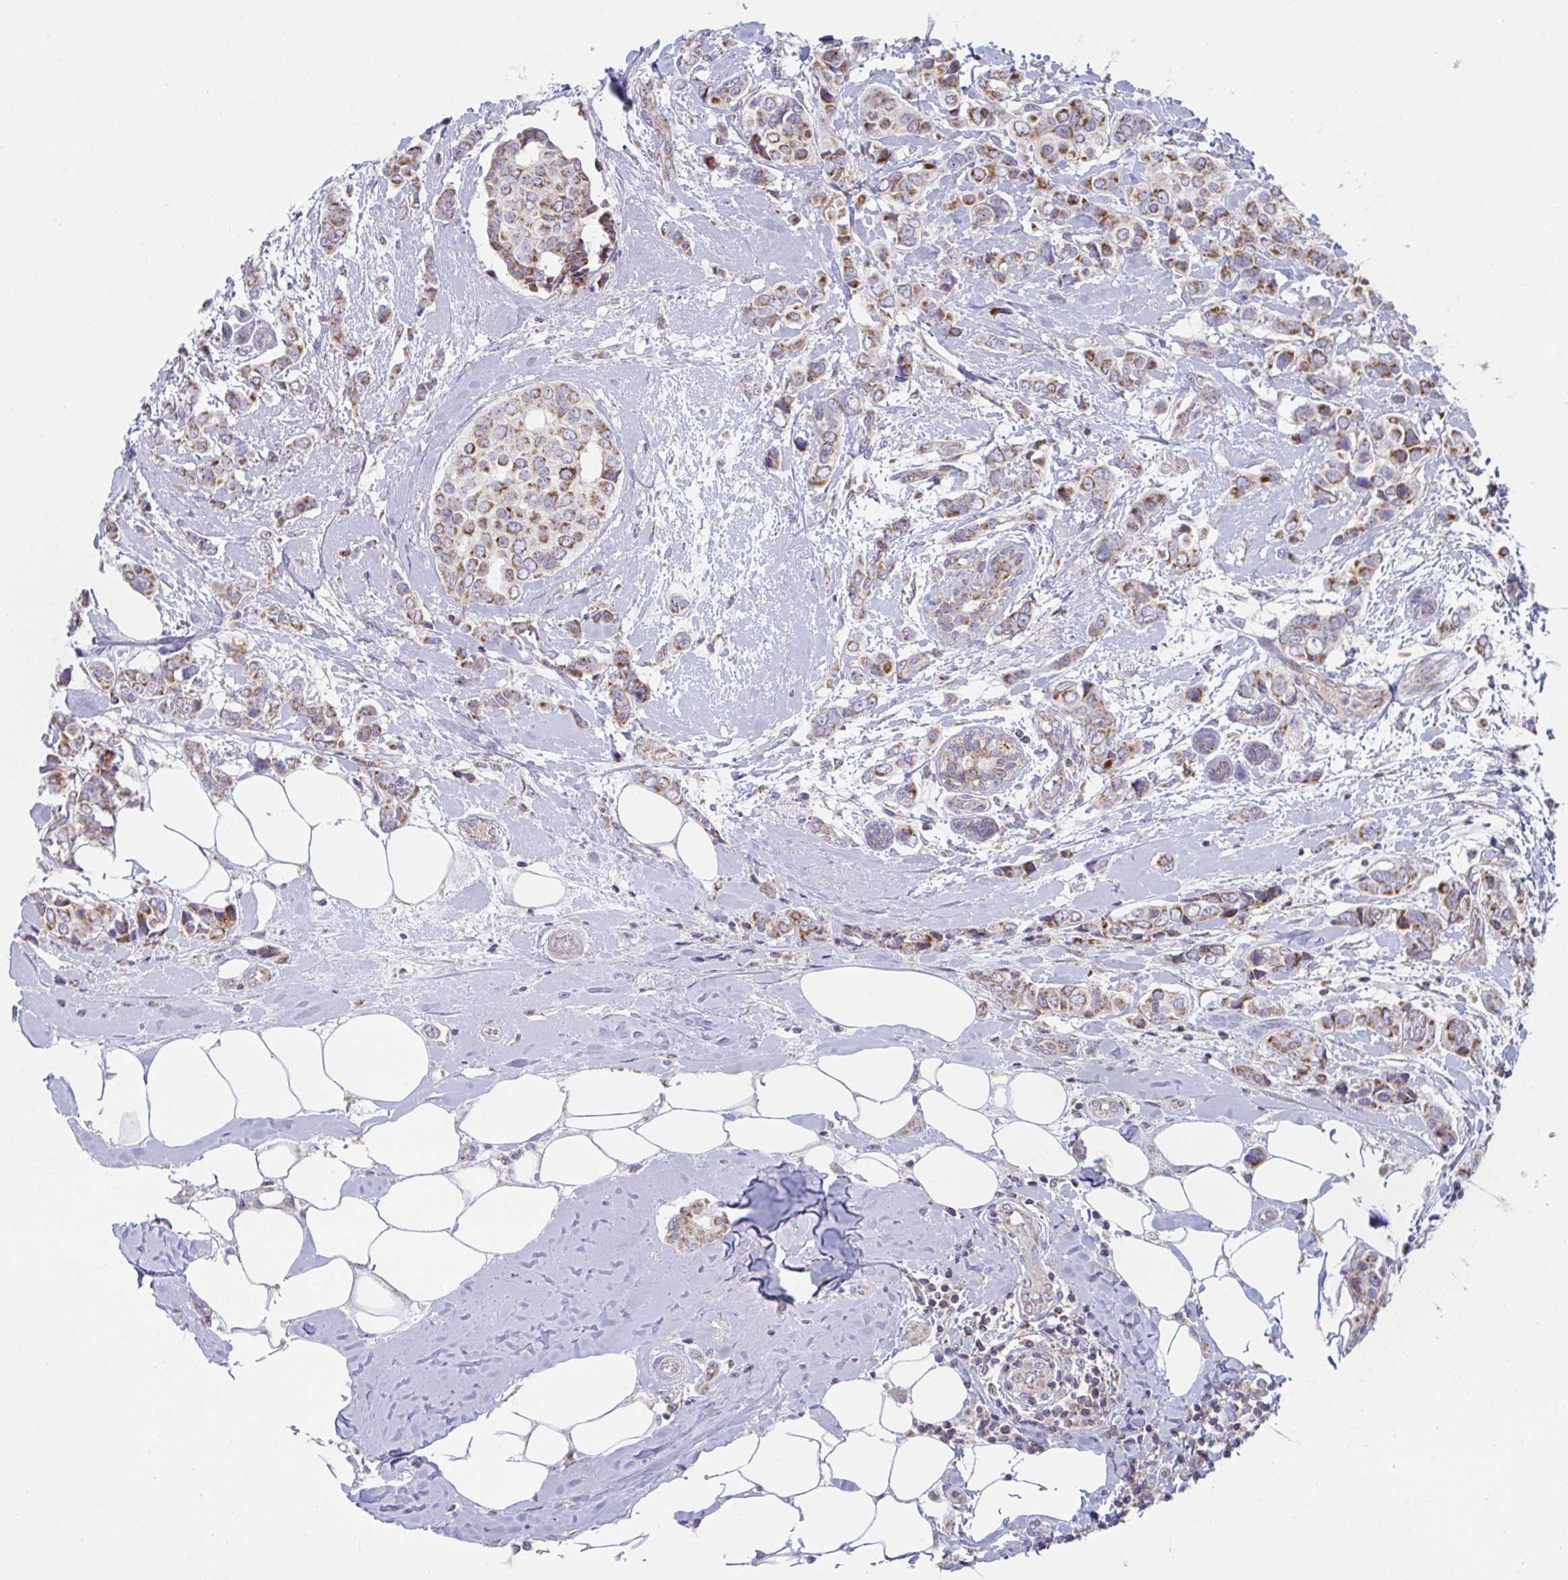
{"staining": {"intensity": "moderate", "quantity": ">75%", "location": "cytoplasmic/membranous"}, "tissue": "breast cancer", "cell_type": "Tumor cells", "image_type": "cancer", "snomed": [{"axis": "morphology", "description": "Lobular carcinoma"}, {"axis": "topography", "description": "Breast"}], "caption": "Breast cancer stained with a protein marker reveals moderate staining in tumor cells.", "gene": "NDUFA7", "patient": {"sex": "female", "age": 51}}